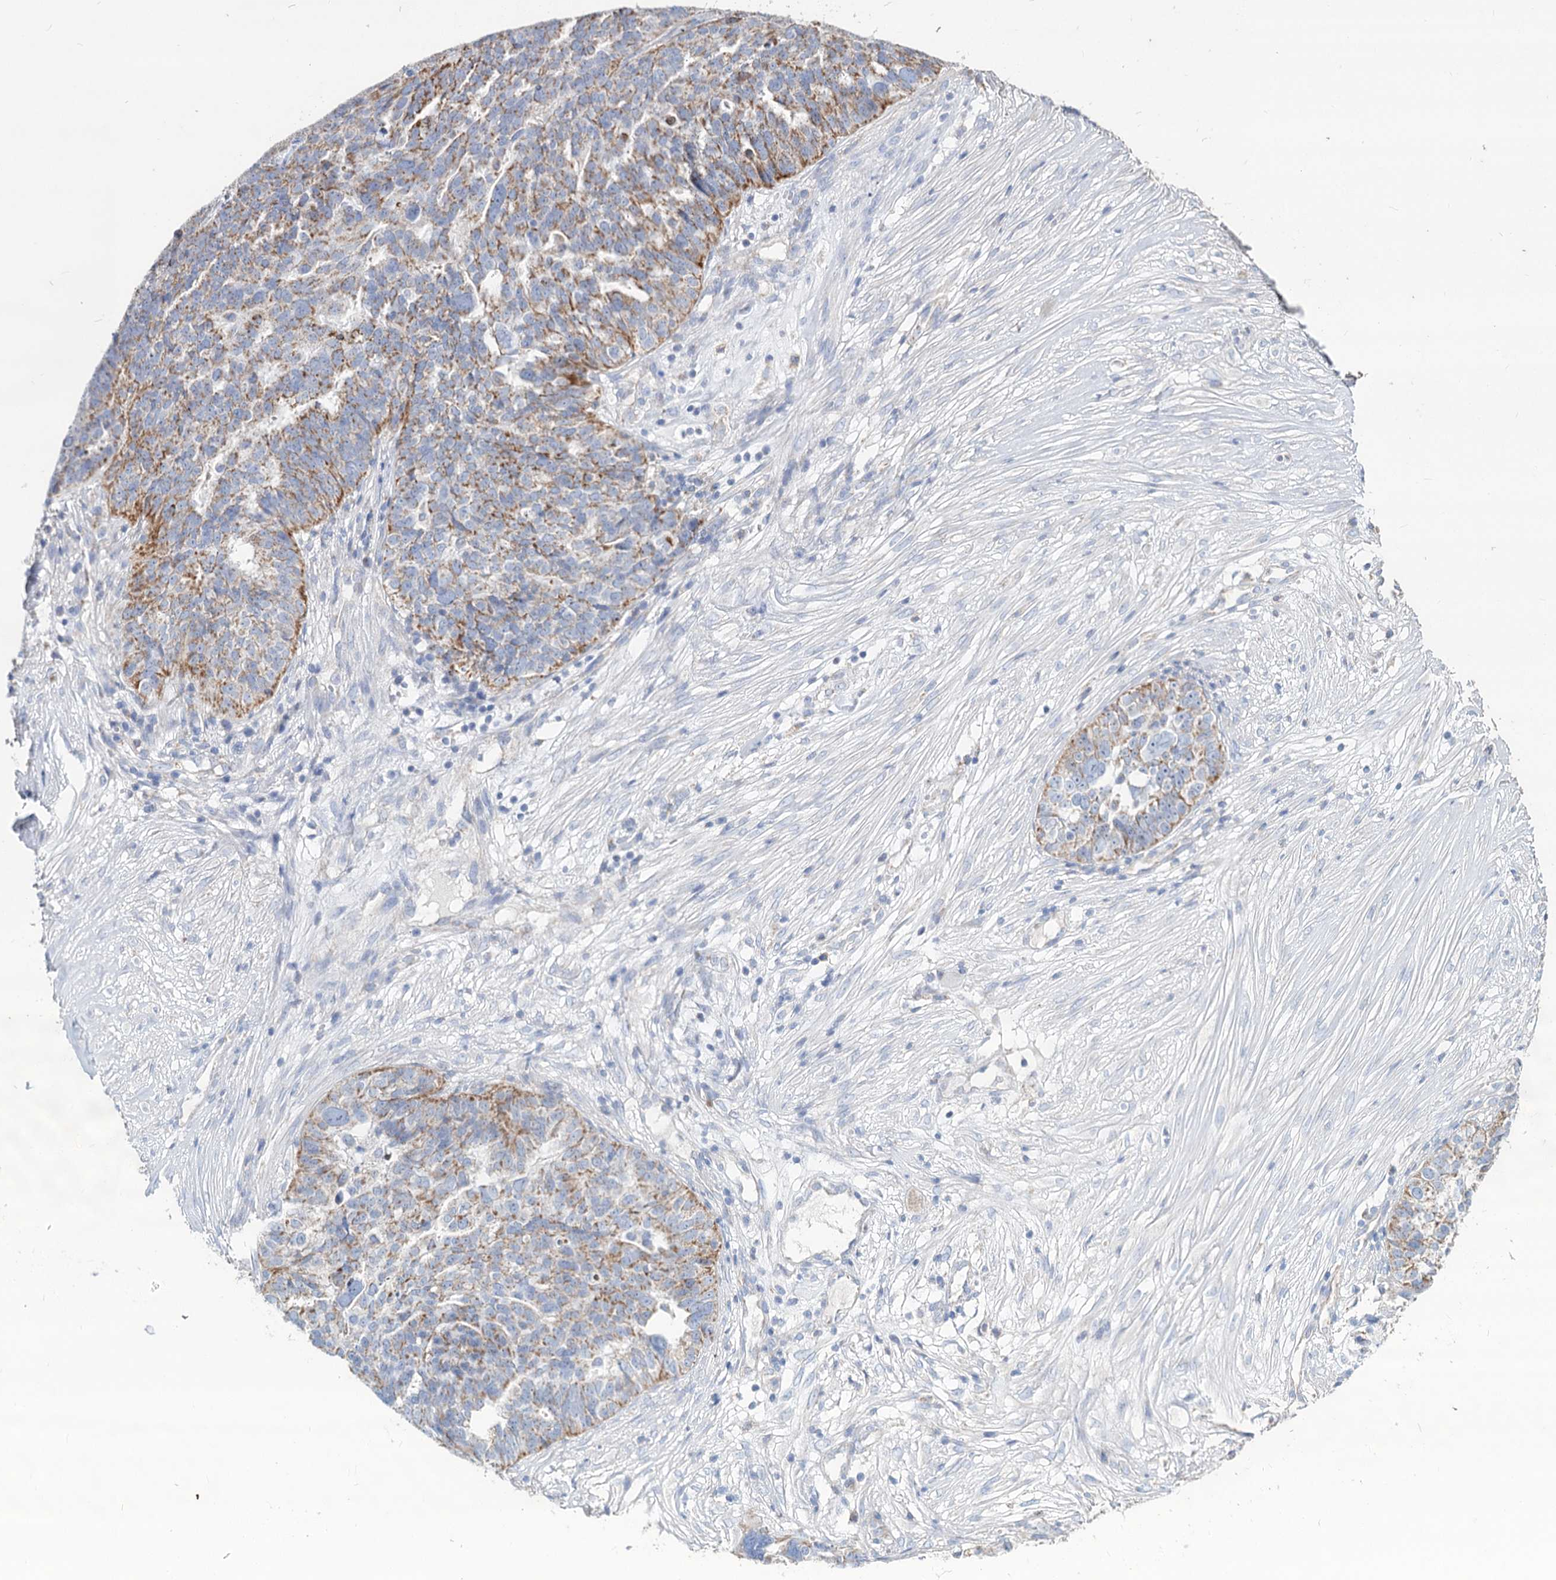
{"staining": {"intensity": "moderate", "quantity": ">75%", "location": "cytoplasmic/membranous"}, "tissue": "ovarian cancer", "cell_type": "Tumor cells", "image_type": "cancer", "snomed": [{"axis": "morphology", "description": "Cystadenocarcinoma, serous, NOS"}, {"axis": "topography", "description": "Ovary"}], "caption": "IHC (DAB (3,3'-diaminobenzidine)) staining of serous cystadenocarcinoma (ovarian) shows moderate cytoplasmic/membranous protein positivity in about >75% of tumor cells.", "gene": "MCCC2", "patient": {"sex": "female", "age": 59}}